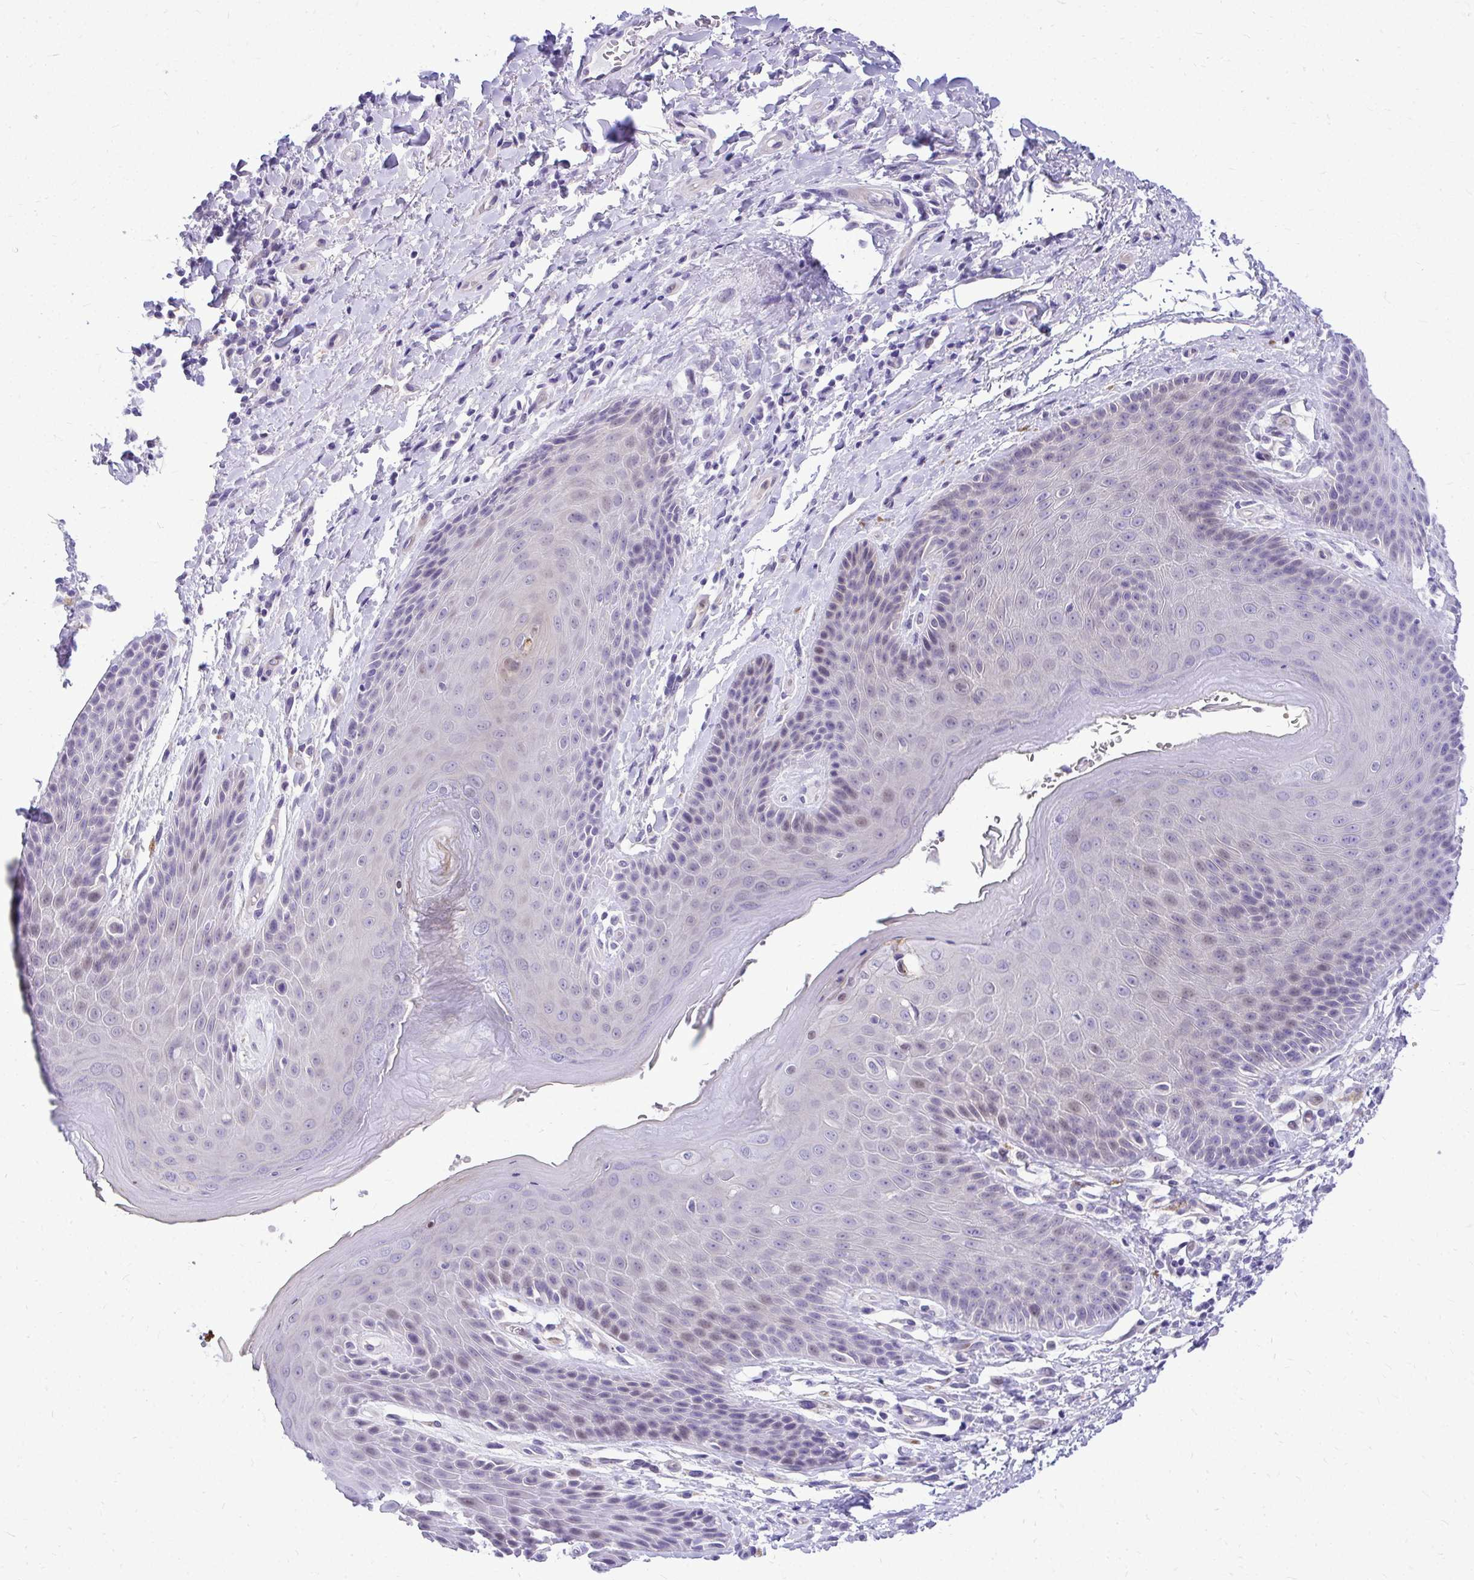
{"staining": {"intensity": "negative", "quantity": "none", "location": "none"}, "tissue": "skin", "cell_type": "Epidermal cells", "image_type": "normal", "snomed": [{"axis": "morphology", "description": "Normal tissue, NOS"}, {"axis": "topography", "description": "Anal"}, {"axis": "topography", "description": "Peripheral nerve tissue"}], "caption": "DAB (3,3'-diaminobenzidine) immunohistochemical staining of benign skin reveals no significant positivity in epidermal cells.", "gene": "ZSWIM9", "patient": {"sex": "male", "age": 51}}